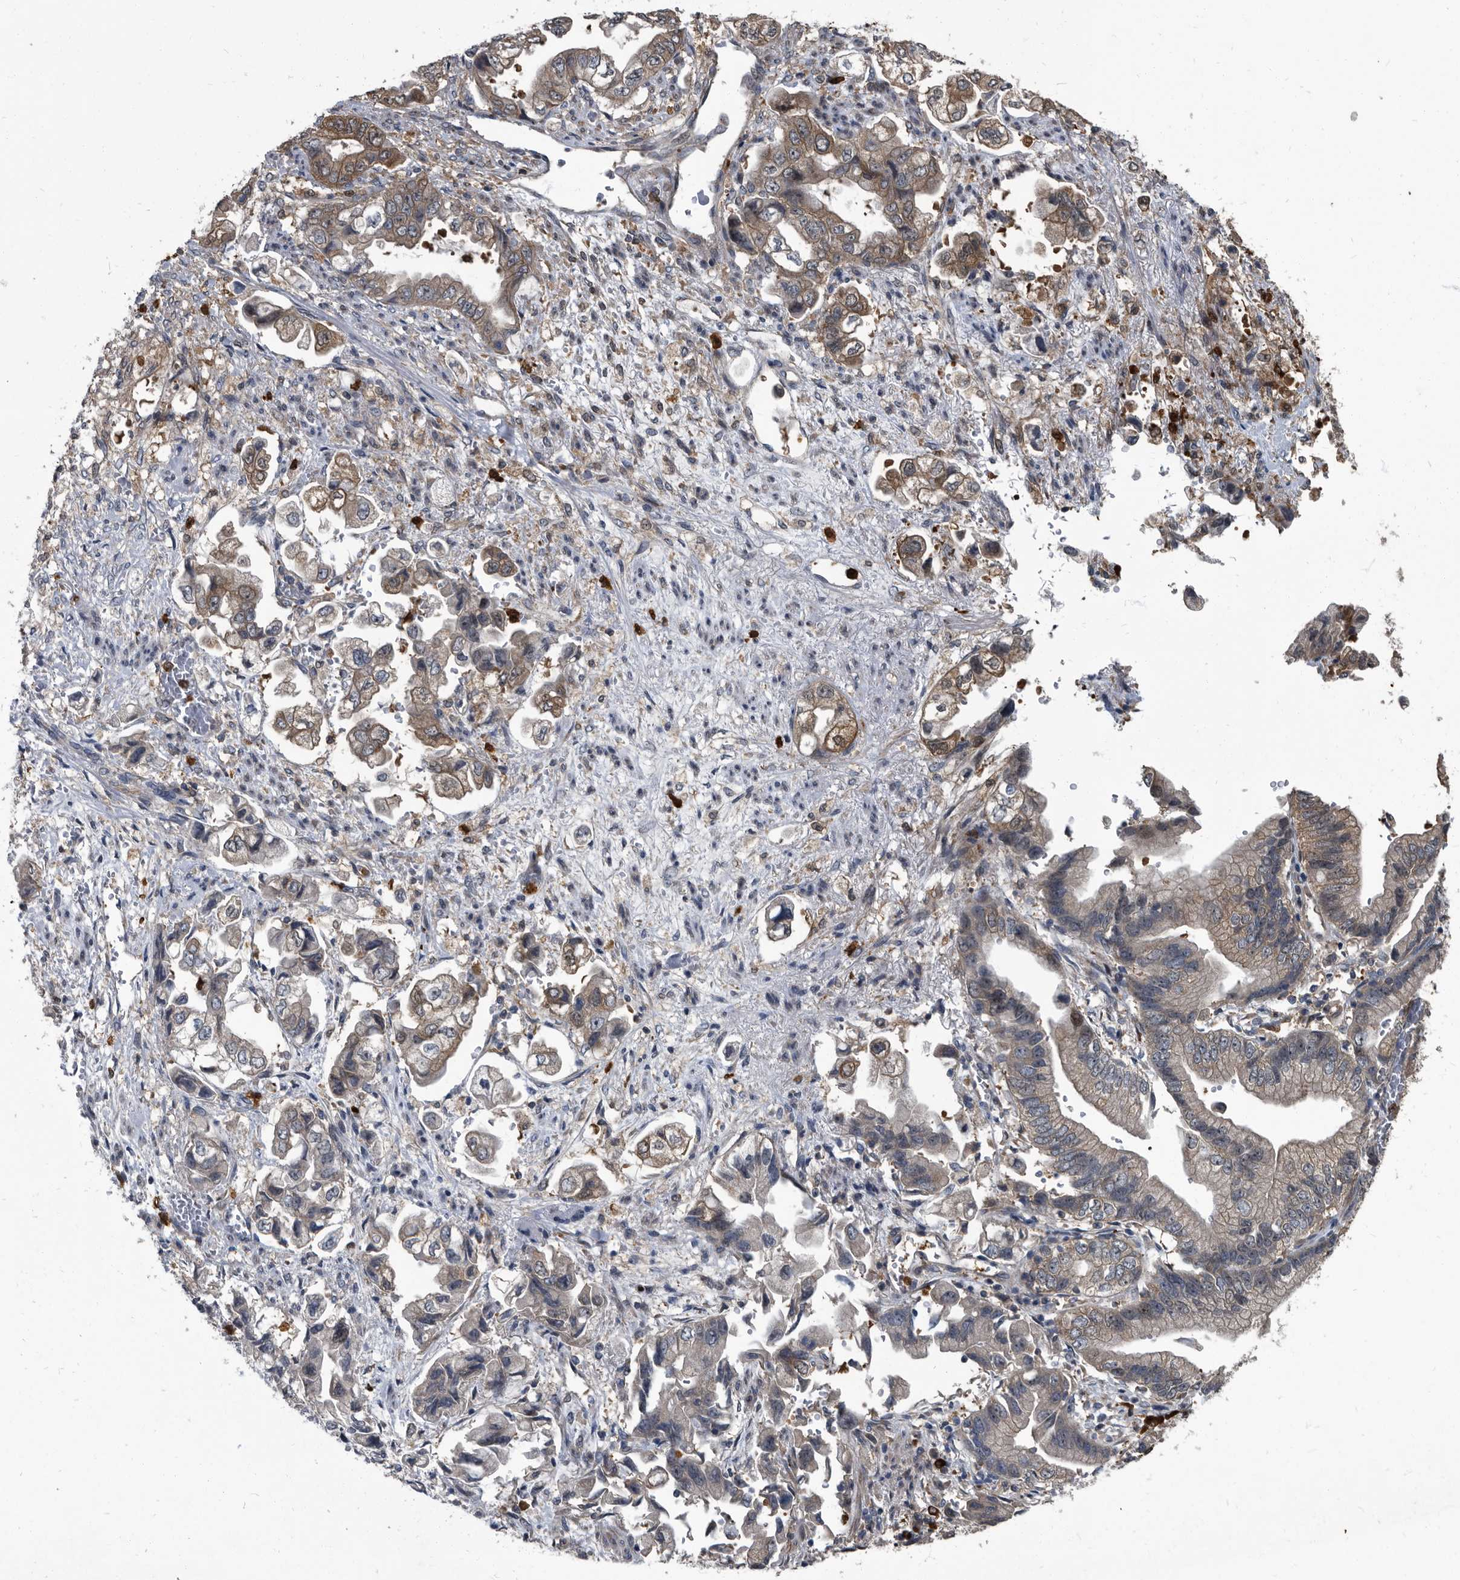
{"staining": {"intensity": "weak", "quantity": "25%-75%", "location": "cytoplasmic/membranous"}, "tissue": "stomach cancer", "cell_type": "Tumor cells", "image_type": "cancer", "snomed": [{"axis": "morphology", "description": "Adenocarcinoma, NOS"}, {"axis": "topography", "description": "Stomach"}], "caption": "Protein expression analysis of human stomach cancer (adenocarcinoma) reveals weak cytoplasmic/membranous staining in about 25%-75% of tumor cells.", "gene": "CDV3", "patient": {"sex": "male", "age": 62}}